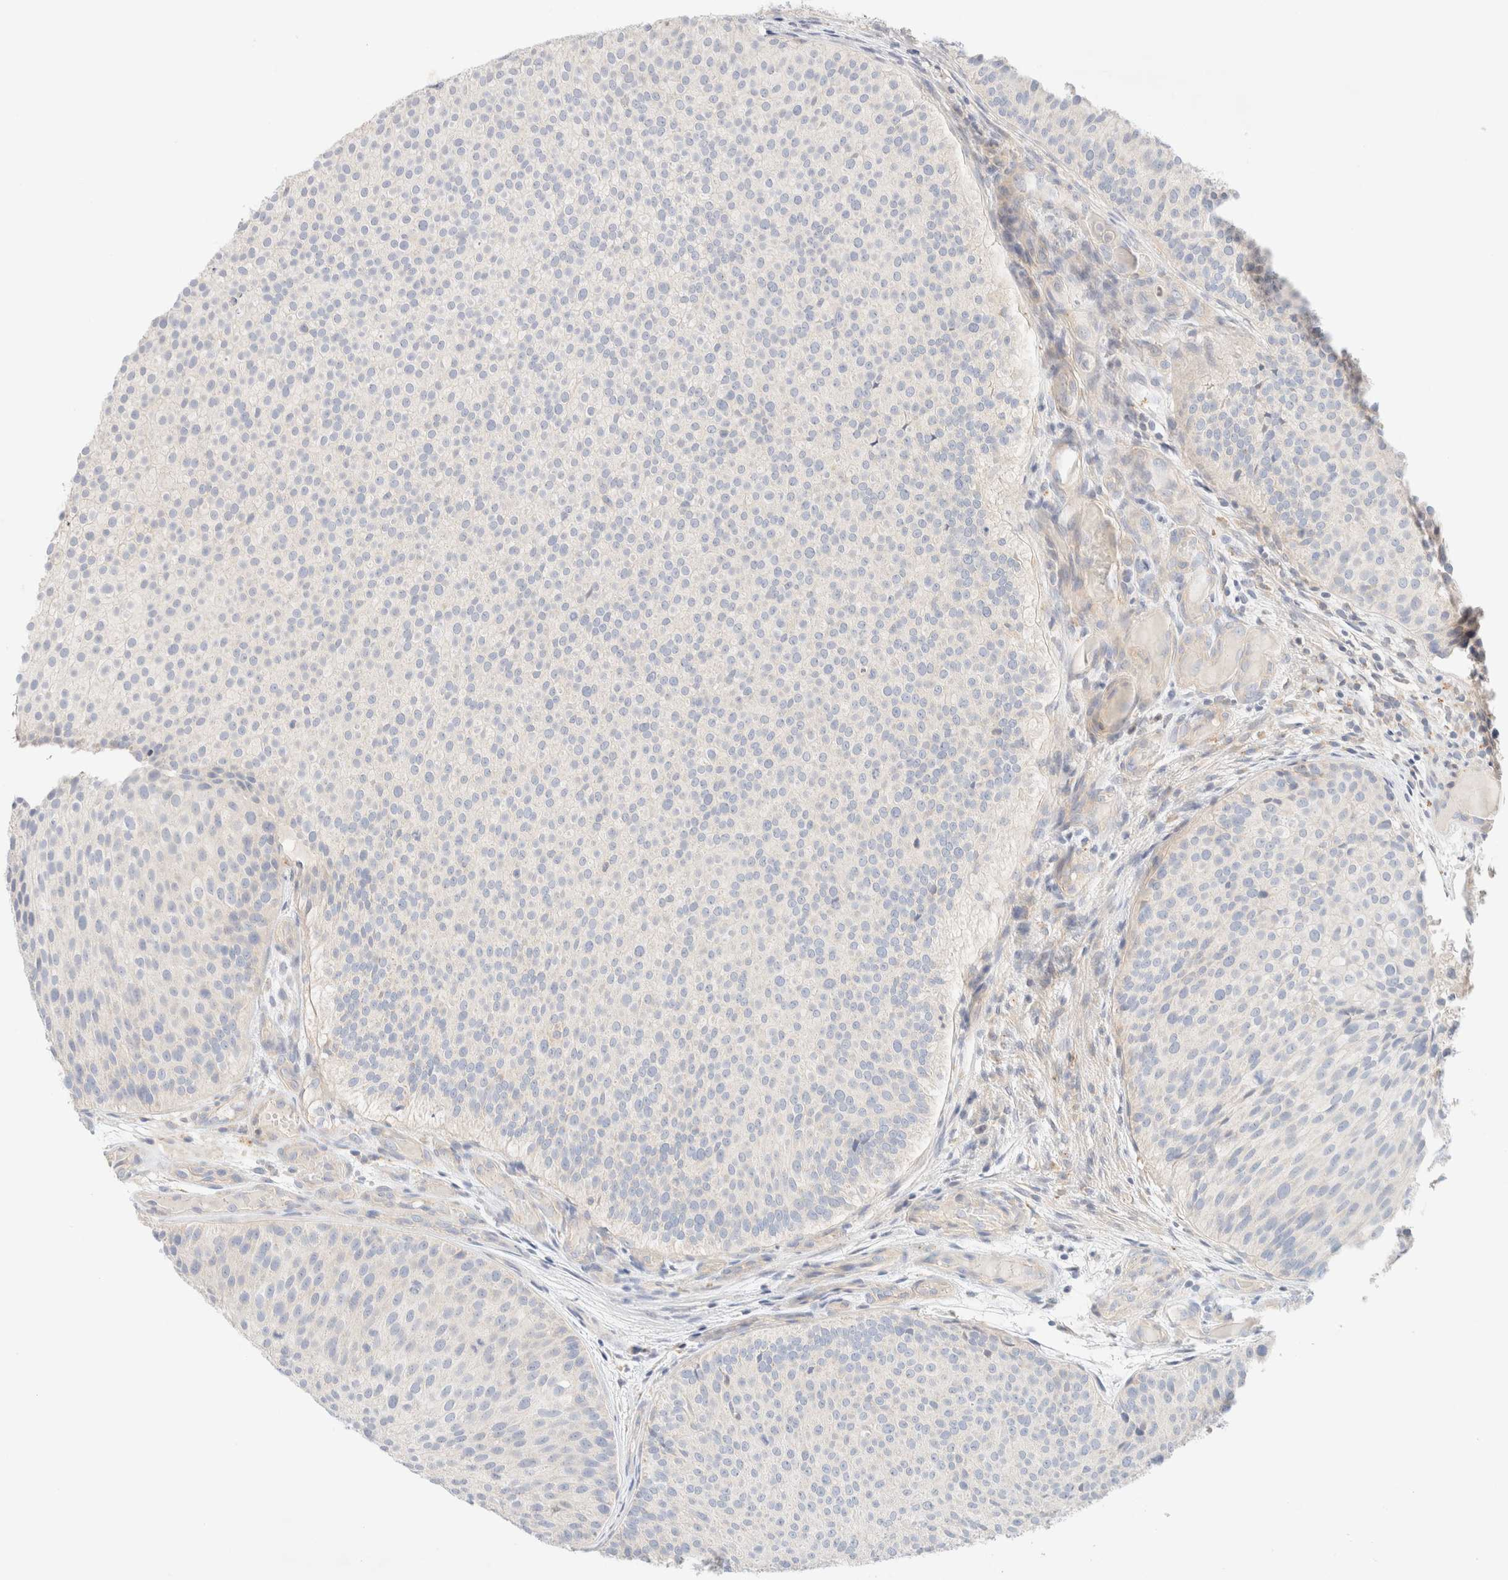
{"staining": {"intensity": "negative", "quantity": "none", "location": "none"}, "tissue": "urothelial cancer", "cell_type": "Tumor cells", "image_type": "cancer", "snomed": [{"axis": "morphology", "description": "Urothelial carcinoma, Low grade"}, {"axis": "topography", "description": "Urinary bladder"}], "caption": "A histopathology image of human urothelial cancer is negative for staining in tumor cells. The staining was performed using DAB to visualize the protein expression in brown, while the nuclei were stained in blue with hematoxylin (Magnification: 20x).", "gene": "SARM1", "patient": {"sex": "male", "age": 86}}